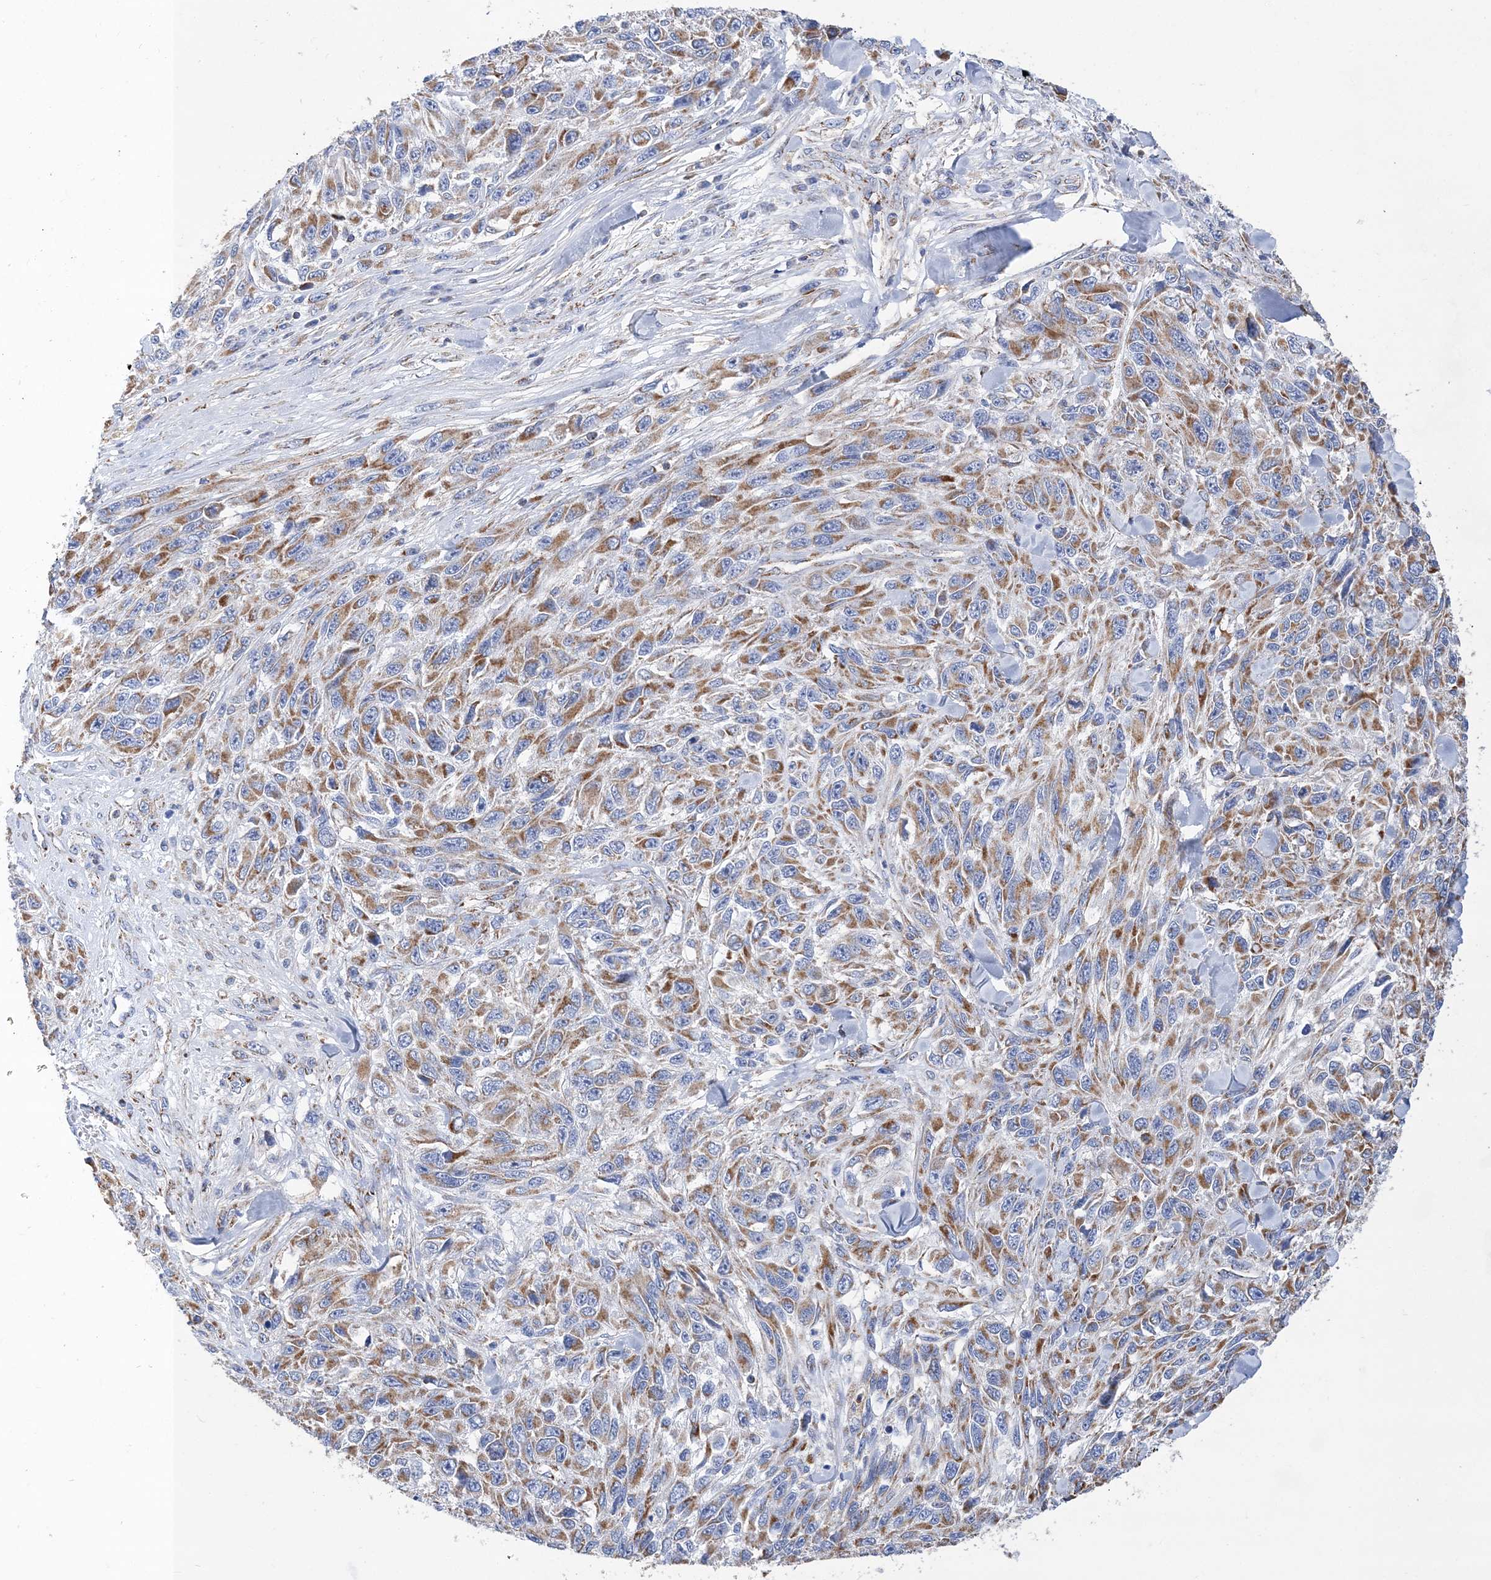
{"staining": {"intensity": "moderate", "quantity": ">75%", "location": "cytoplasmic/membranous"}, "tissue": "melanoma", "cell_type": "Tumor cells", "image_type": "cancer", "snomed": [{"axis": "morphology", "description": "Malignant melanoma, NOS"}, {"axis": "topography", "description": "Skin"}], "caption": "Immunohistochemistry (IHC) staining of malignant melanoma, which displays medium levels of moderate cytoplasmic/membranous staining in approximately >75% of tumor cells indicating moderate cytoplasmic/membranous protein expression. The staining was performed using DAB (3,3'-diaminobenzidine) (brown) for protein detection and nuclei were counterstained in hematoxylin (blue).", "gene": "ACOT9", "patient": {"sex": "female", "age": 96}}